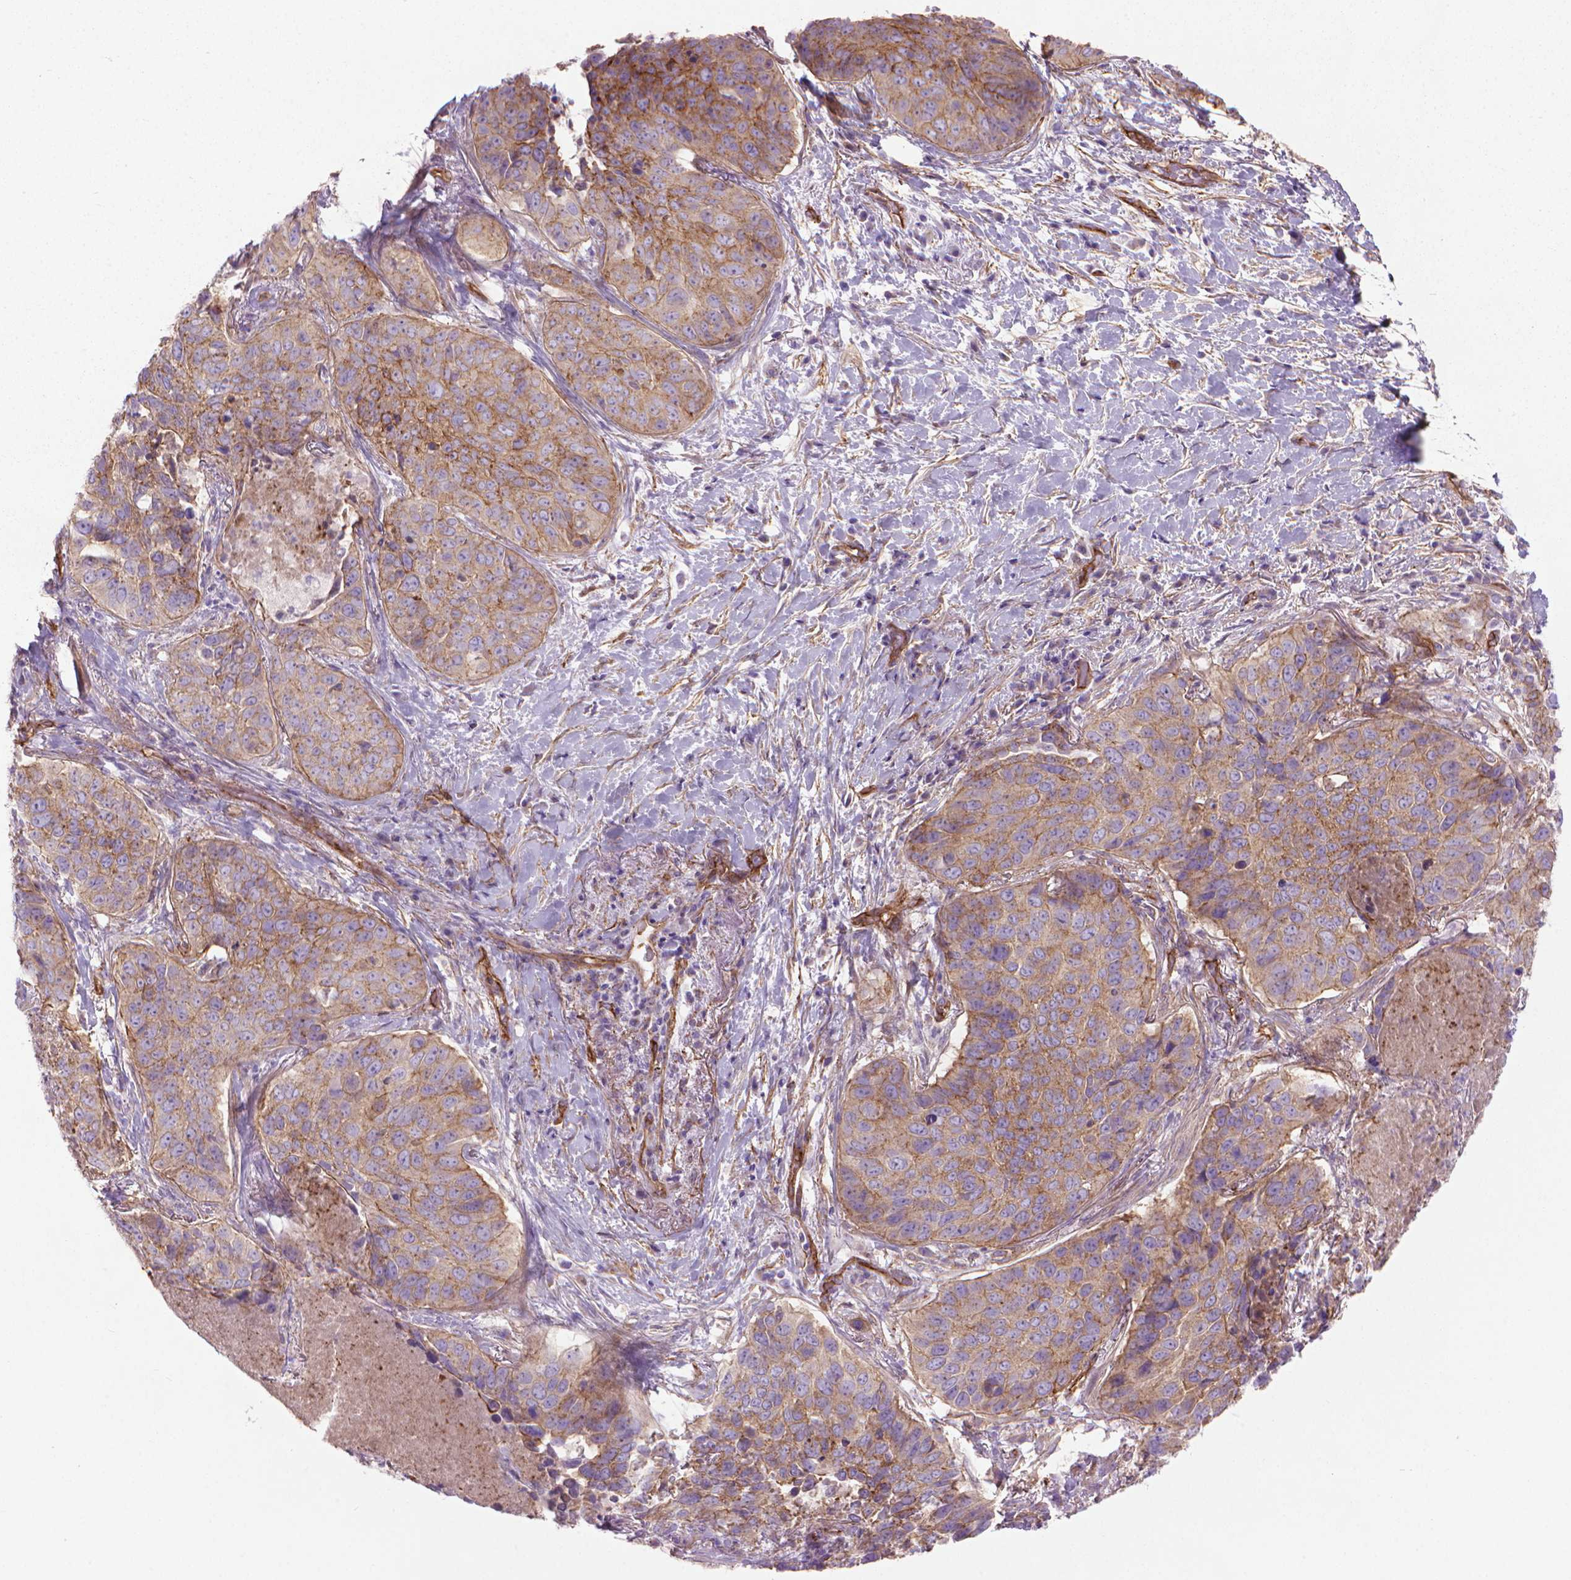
{"staining": {"intensity": "moderate", "quantity": ">75%", "location": "cytoplasmic/membranous"}, "tissue": "lung cancer", "cell_type": "Tumor cells", "image_type": "cancer", "snomed": [{"axis": "morphology", "description": "Normal tissue, NOS"}, {"axis": "morphology", "description": "Squamous cell carcinoma, NOS"}, {"axis": "topography", "description": "Bronchus"}, {"axis": "topography", "description": "Lung"}], "caption": "Immunohistochemical staining of human squamous cell carcinoma (lung) displays medium levels of moderate cytoplasmic/membranous protein expression in approximately >75% of tumor cells.", "gene": "TENT5A", "patient": {"sex": "male", "age": 64}}